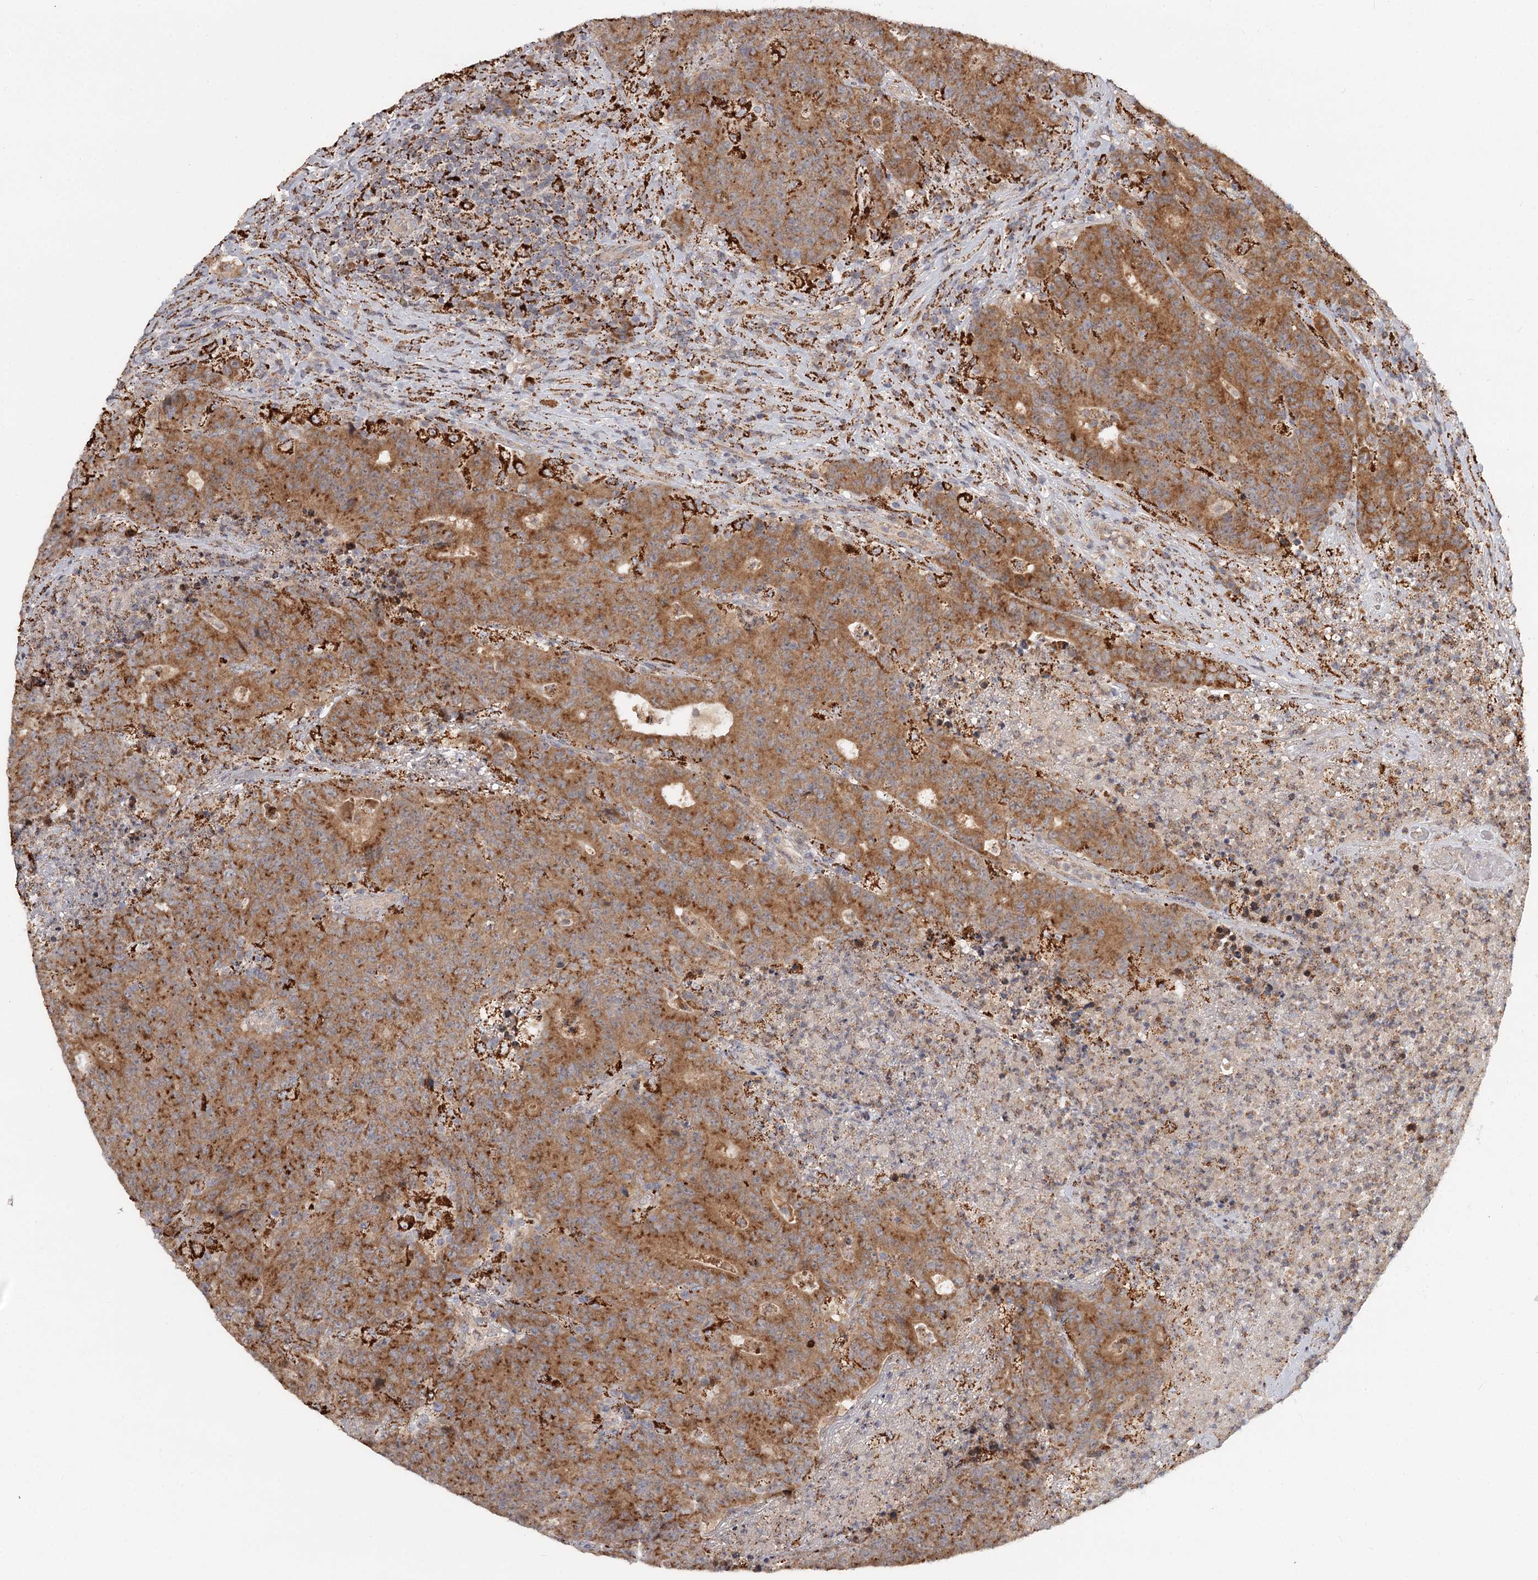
{"staining": {"intensity": "moderate", "quantity": ">75%", "location": "cytoplasmic/membranous"}, "tissue": "colorectal cancer", "cell_type": "Tumor cells", "image_type": "cancer", "snomed": [{"axis": "morphology", "description": "Adenocarcinoma, NOS"}, {"axis": "topography", "description": "Colon"}], "caption": "Tumor cells show medium levels of moderate cytoplasmic/membranous expression in approximately >75% of cells in colorectal adenocarcinoma.", "gene": "CDC123", "patient": {"sex": "female", "age": 75}}